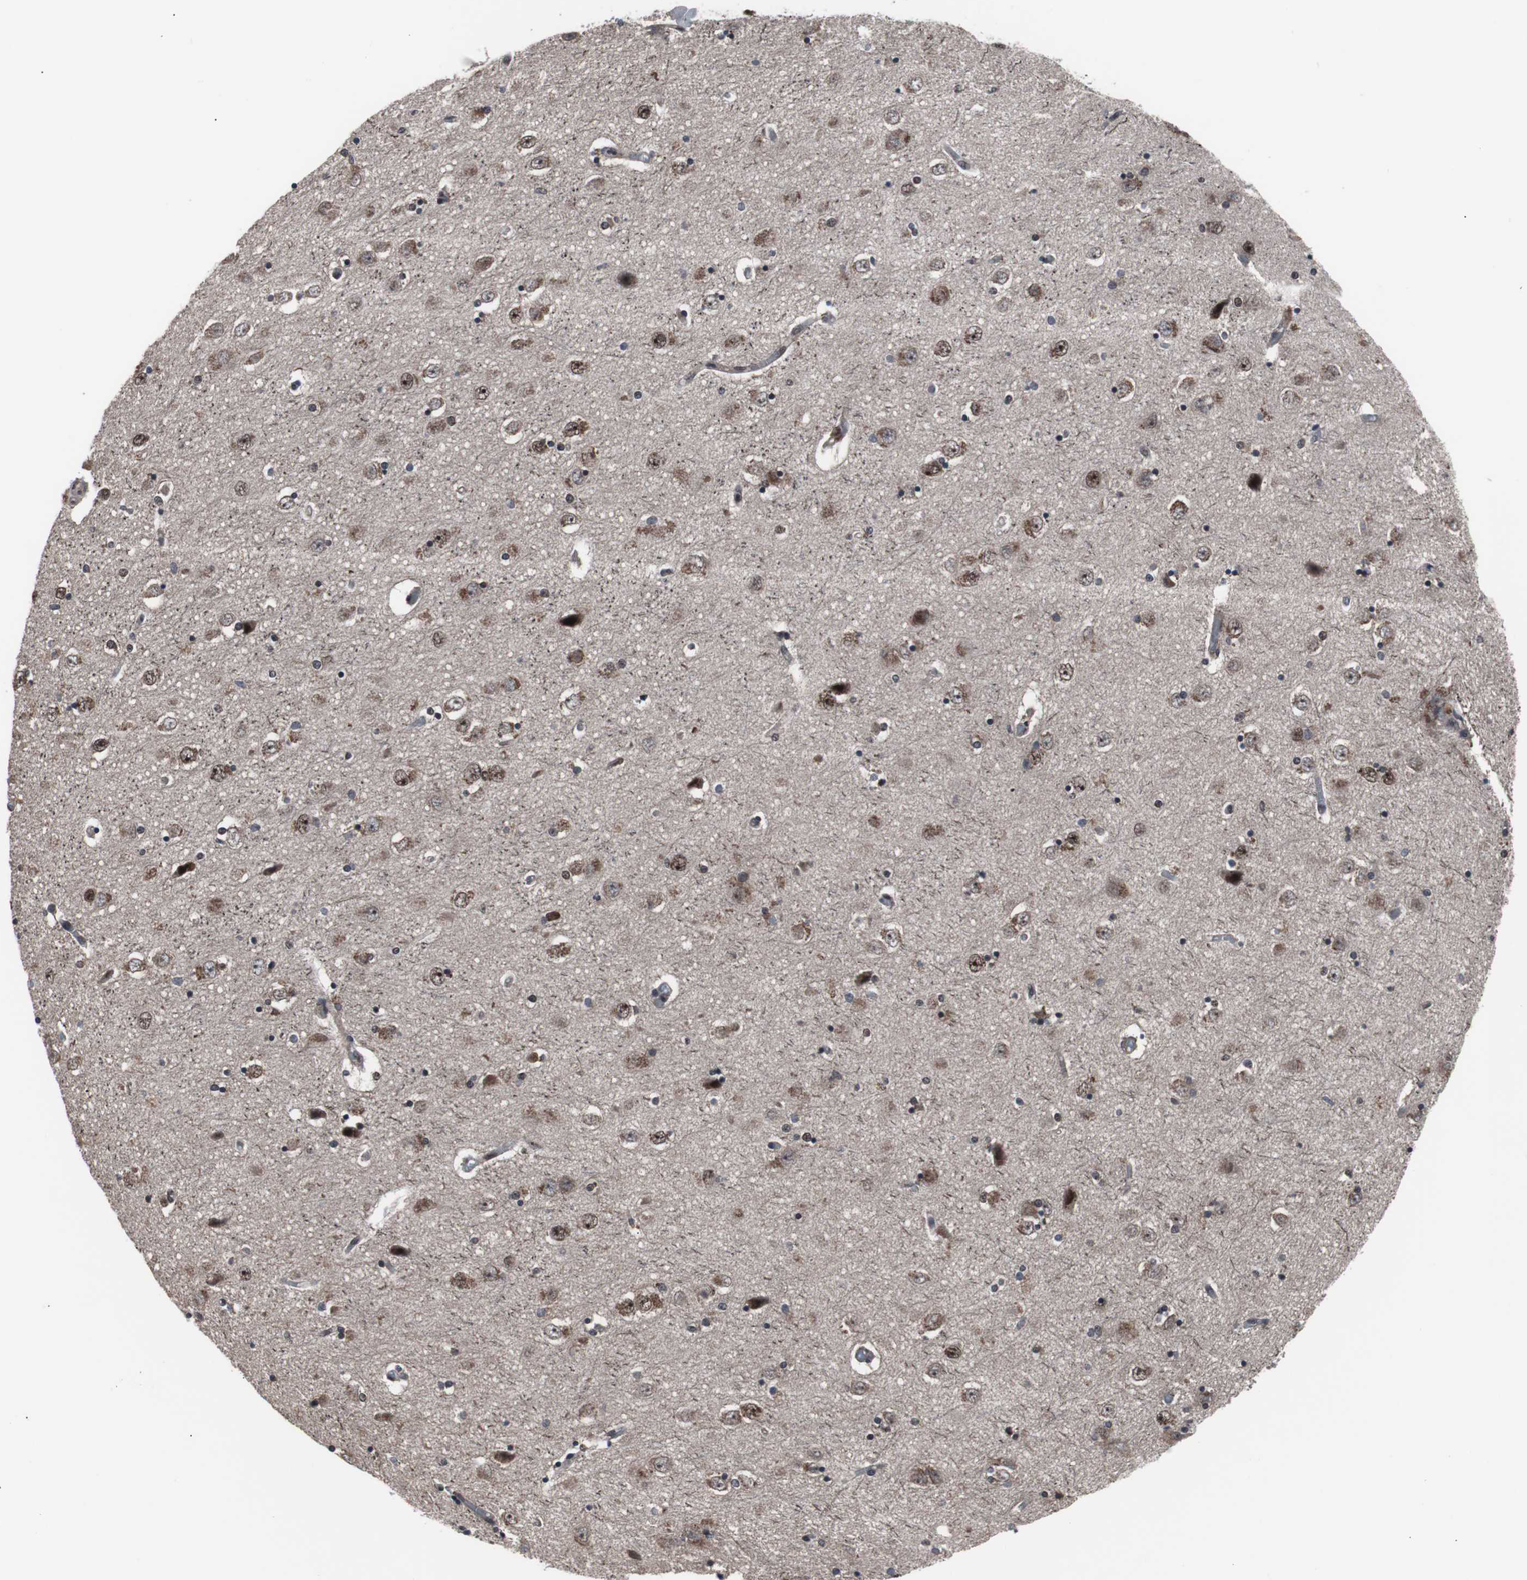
{"staining": {"intensity": "moderate", "quantity": ">75%", "location": "nuclear"}, "tissue": "hippocampus", "cell_type": "Glial cells", "image_type": "normal", "snomed": [{"axis": "morphology", "description": "Normal tissue, NOS"}, {"axis": "topography", "description": "Hippocampus"}], "caption": "Benign hippocampus was stained to show a protein in brown. There is medium levels of moderate nuclear expression in about >75% of glial cells.", "gene": "GTF2F2", "patient": {"sex": "female", "age": 54}}